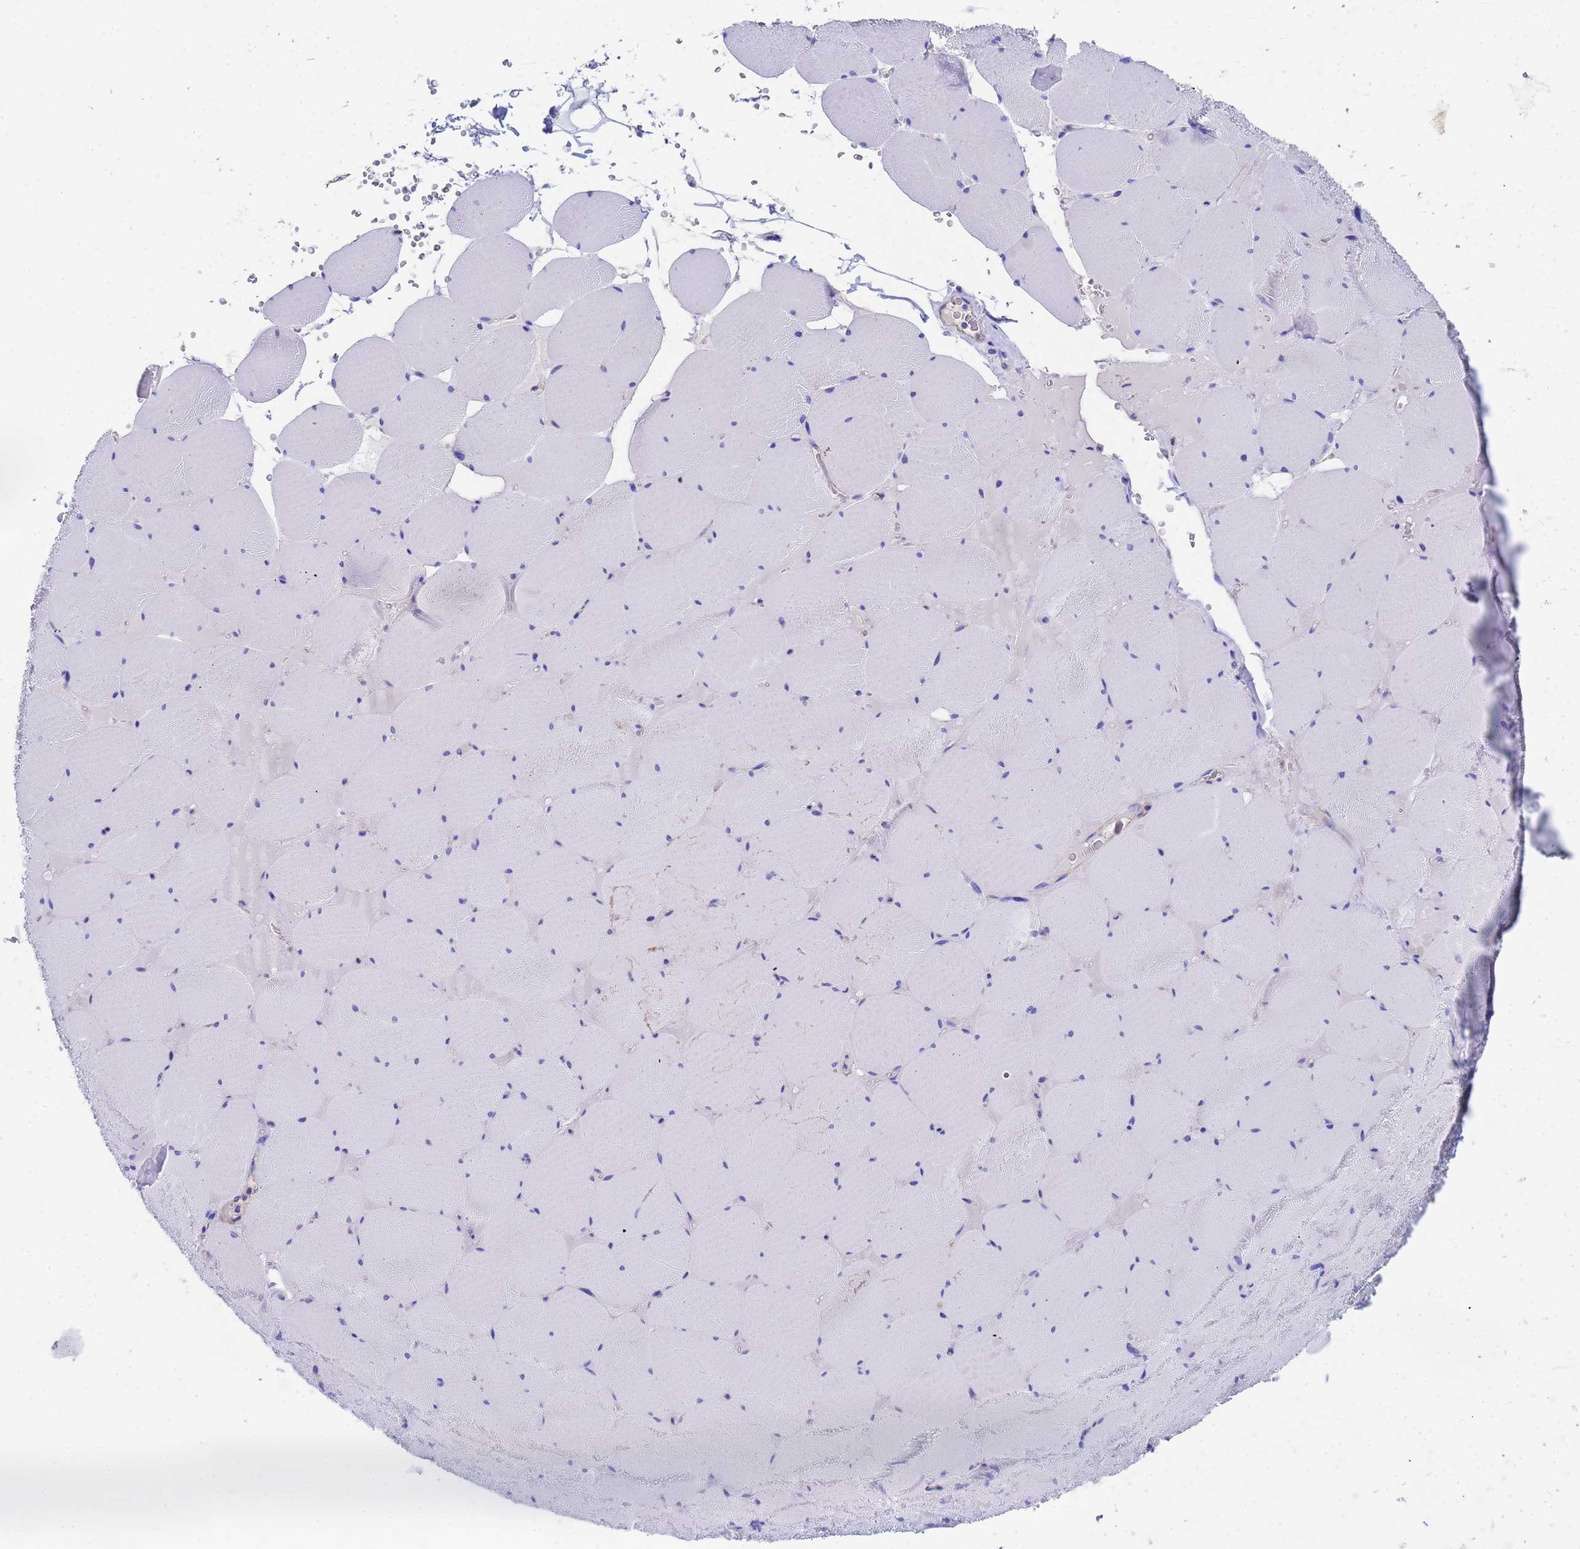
{"staining": {"intensity": "negative", "quantity": "none", "location": "none"}, "tissue": "skeletal muscle", "cell_type": "Myocytes", "image_type": "normal", "snomed": [{"axis": "morphology", "description": "Normal tissue, NOS"}, {"axis": "topography", "description": "Skeletal muscle"}, {"axis": "topography", "description": "Head-Neck"}], "caption": "DAB (3,3'-diaminobenzidine) immunohistochemical staining of normal human skeletal muscle exhibits no significant expression in myocytes. (DAB (3,3'-diaminobenzidine) IHC, high magnification).", "gene": "CST1", "patient": {"sex": "male", "age": 66}}